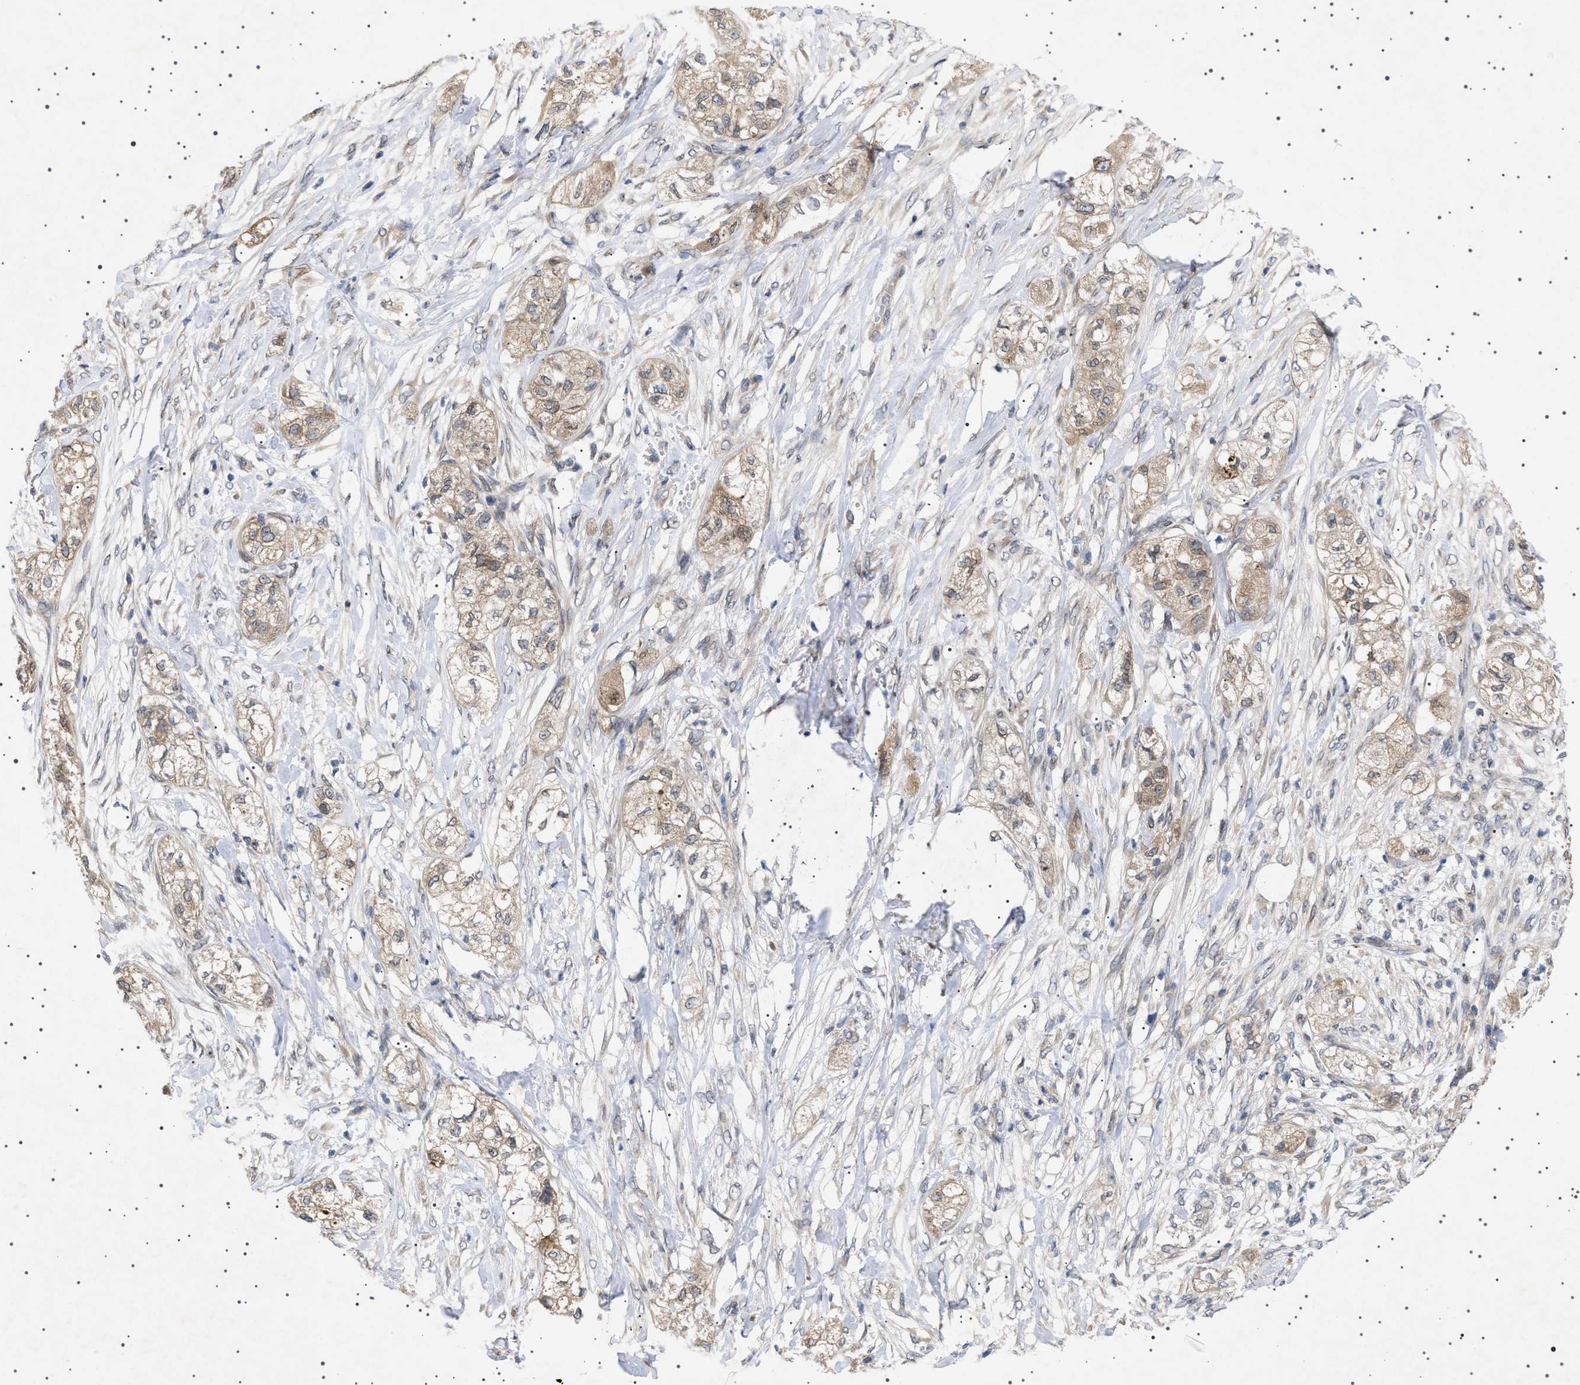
{"staining": {"intensity": "moderate", "quantity": ">75%", "location": "cytoplasmic/membranous"}, "tissue": "pancreatic cancer", "cell_type": "Tumor cells", "image_type": "cancer", "snomed": [{"axis": "morphology", "description": "Adenocarcinoma, NOS"}, {"axis": "topography", "description": "Pancreas"}], "caption": "Tumor cells reveal medium levels of moderate cytoplasmic/membranous staining in about >75% of cells in human pancreatic cancer.", "gene": "NUP93", "patient": {"sex": "female", "age": 78}}